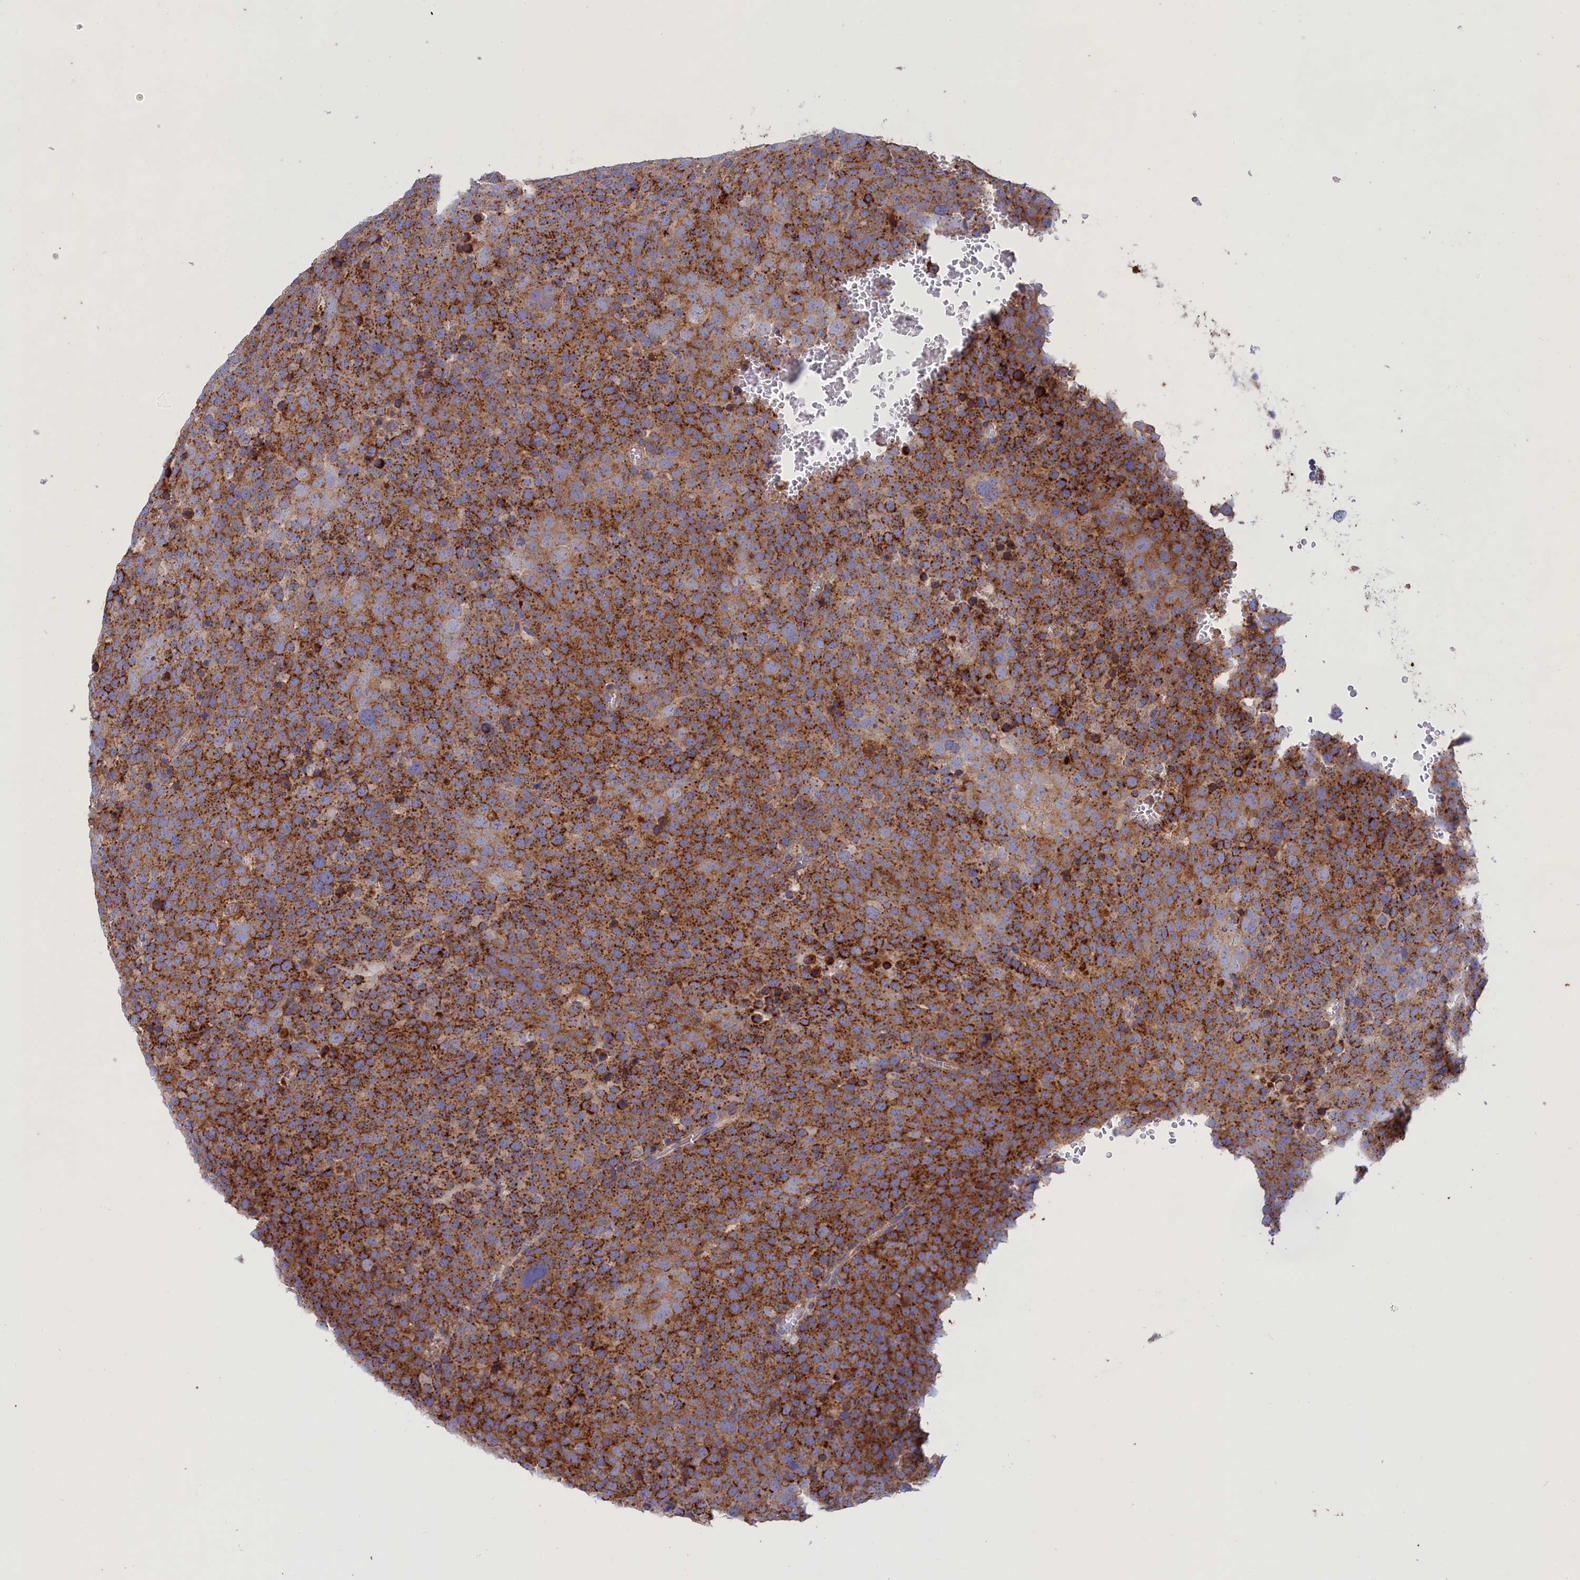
{"staining": {"intensity": "strong", "quantity": ">75%", "location": "cytoplasmic/membranous"}, "tissue": "testis cancer", "cell_type": "Tumor cells", "image_type": "cancer", "snomed": [{"axis": "morphology", "description": "Seminoma, NOS"}, {"axis": "topography", "description": "Testis"}], "caption": "Immunohistochemical staining of human seminoma (testis) demonstrates strong cytoplasmic/membranous protein expression in approximately >75% of tumor cells.", "gene": "SCAMP4", "patient": {"sex": "male", "age": 71}}